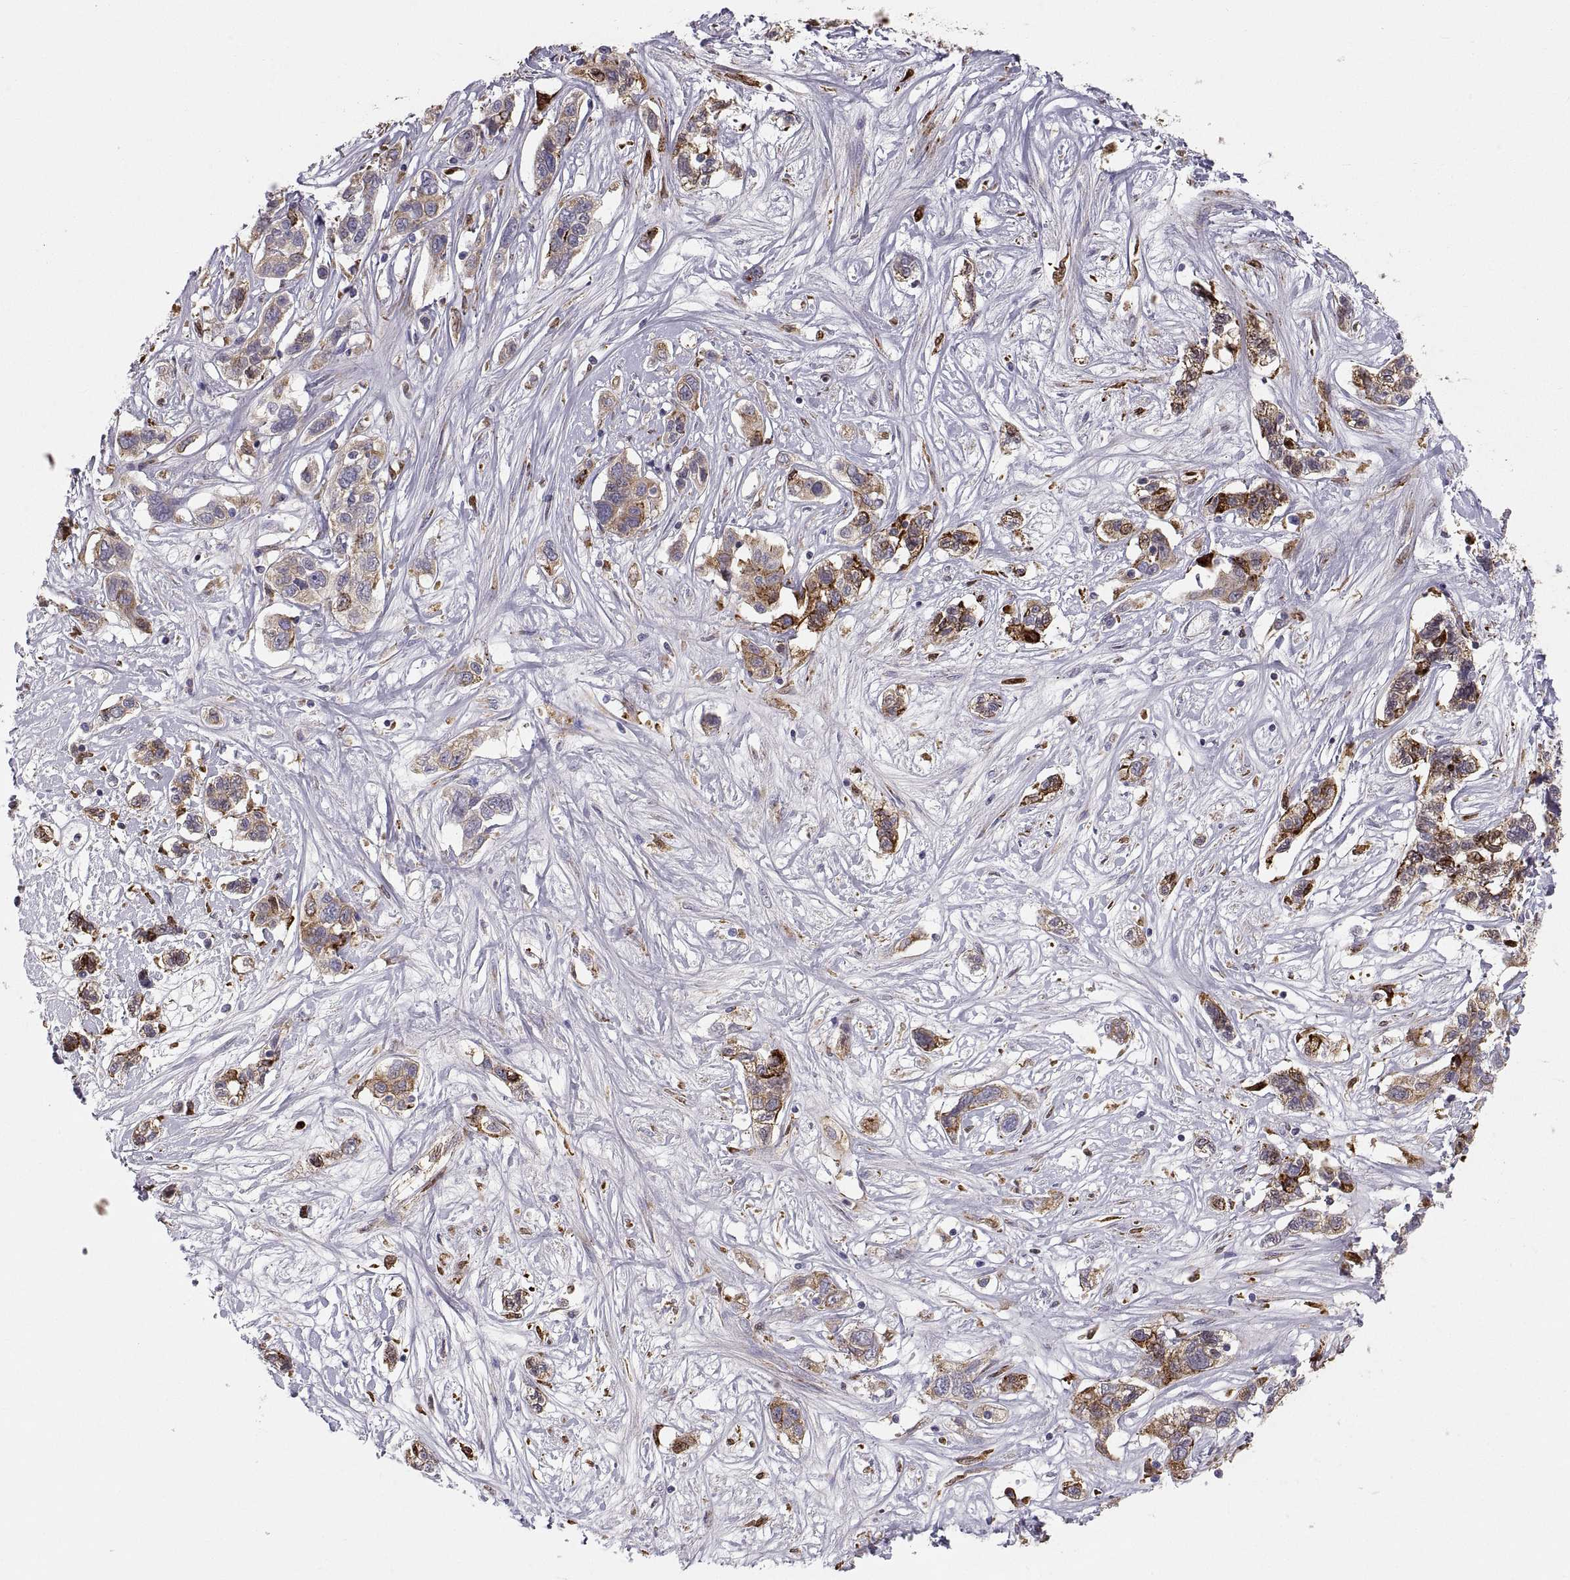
{"staining": {"intensity": "moderate", "quantity": ">75%", "location": "cytoplasmic/membranous"}, "tissue": "liver cancer", "cell_type": "Tumor cells", "image_type": "cancer", "snomed": [{"axis": "morphology", "description": "Adenocarcinoma, NOS"}, {"axis": "morphology", "description": "Cholangiocarcinoma"}, {"axis": "topography", "description": "Liver"}], "caption": "Immunohistochemistry (IHC) (DAB) staining of human liver cancer (cholangiocarcinoma) shows moderate cytoplasmic/membranous protein expression in about >75% of tumor cells.", "gene": "ERO1A", "patient": {"sex": "male", "age": 64}}